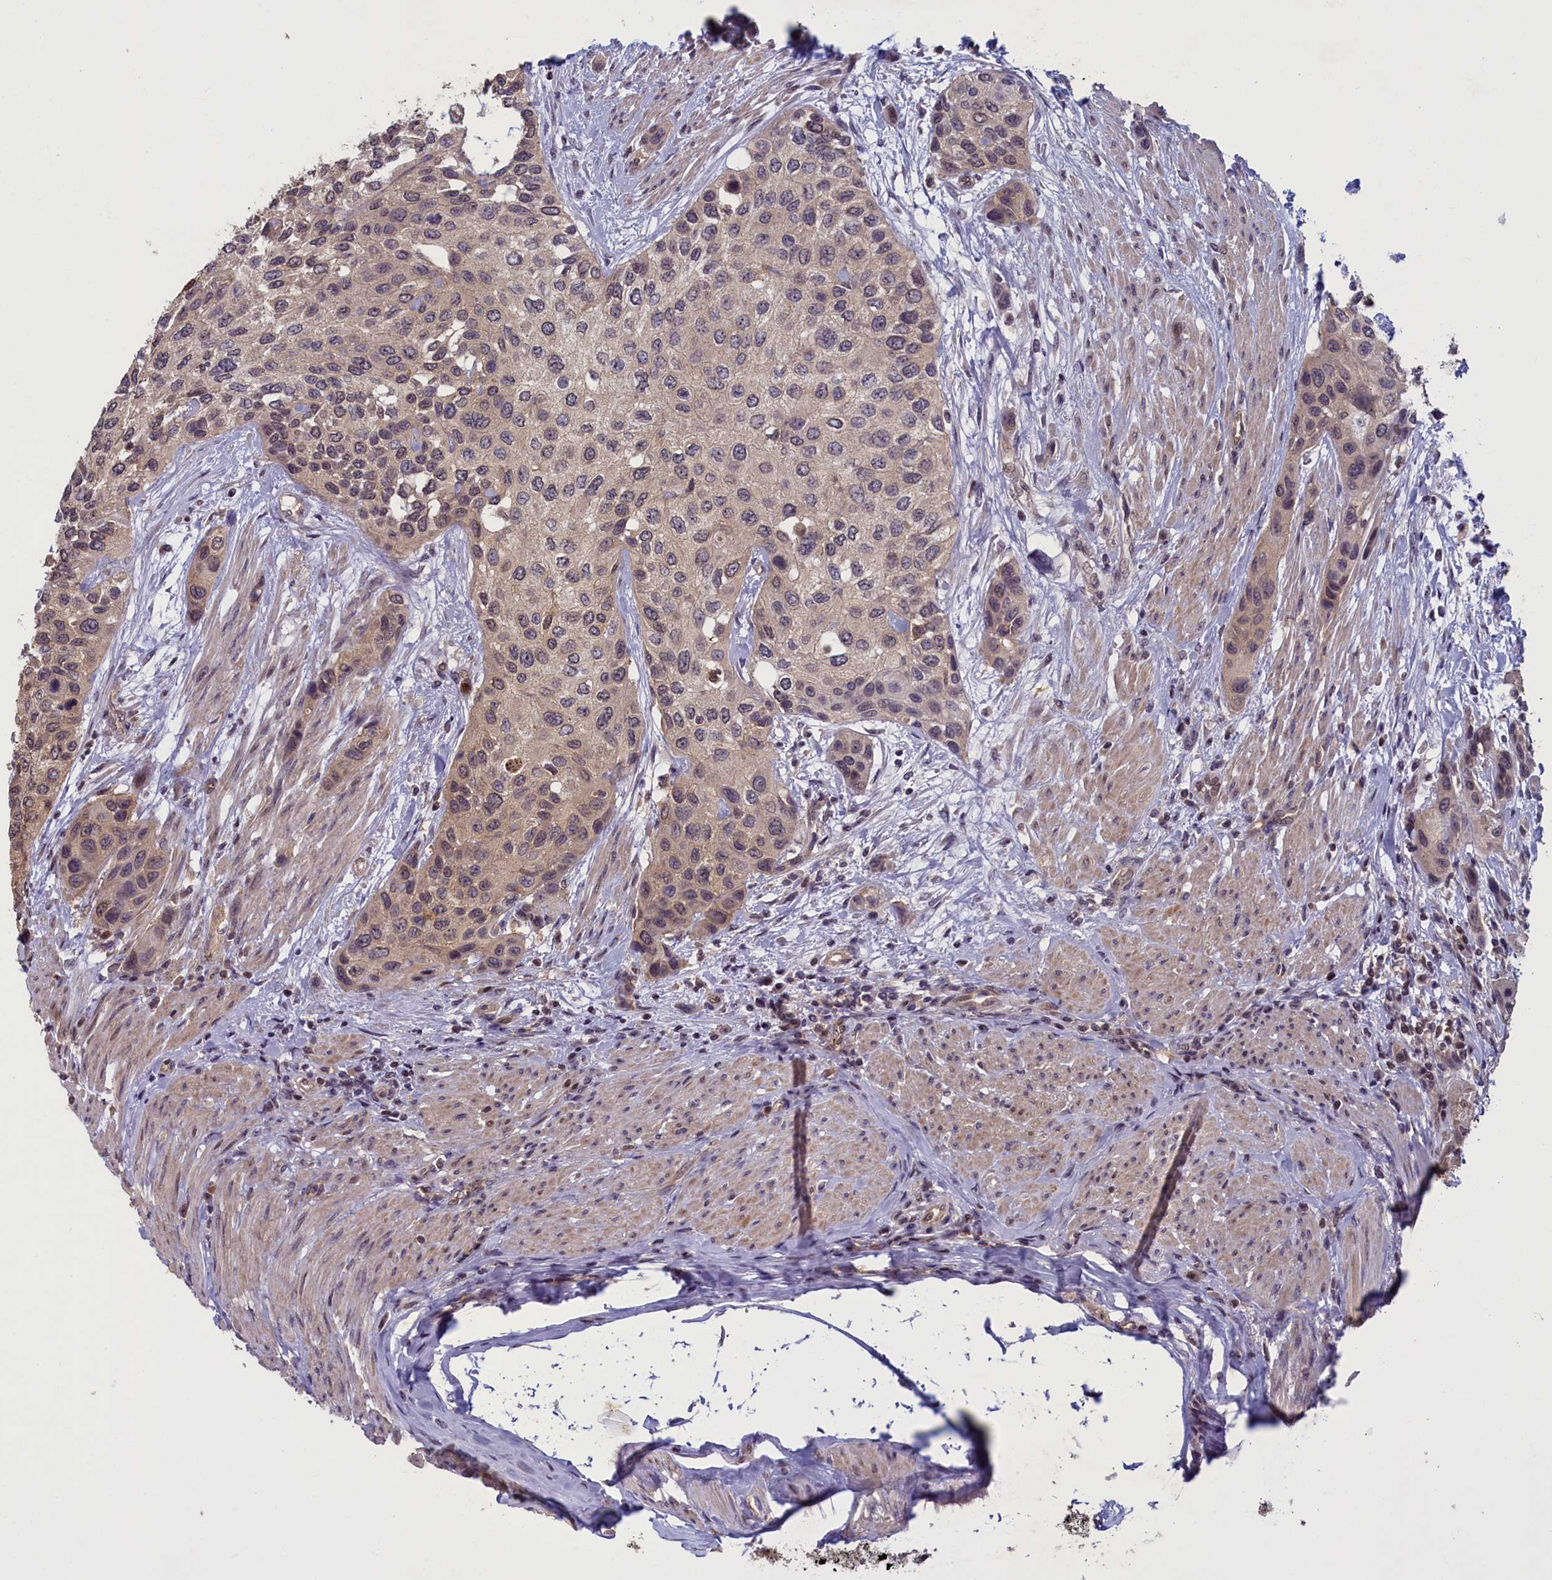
{"staining": {"intensity": "weak", "quantity": "<25%", "location": "nuclear"}, "tissue": "urothelial cancer", "cell_type": "Tumor cells", "image_type": "cancer", "snomed": [{"axis": "morphology", "description": "Normal tissue, NOS"}, {"axis": "morphology", "description": "Urothelial carcinoma, High grade"}, {"axis": "topography", "description": "Vascular tissue"}, {"axis": "topography", "description": "Urinary bladder"}], "caption": "The image reveals no staining of tumor cells in high-grade urothelial carcinoma.", "gene": "NUBP1", "patient": {"sex": "female", "age": 56}}